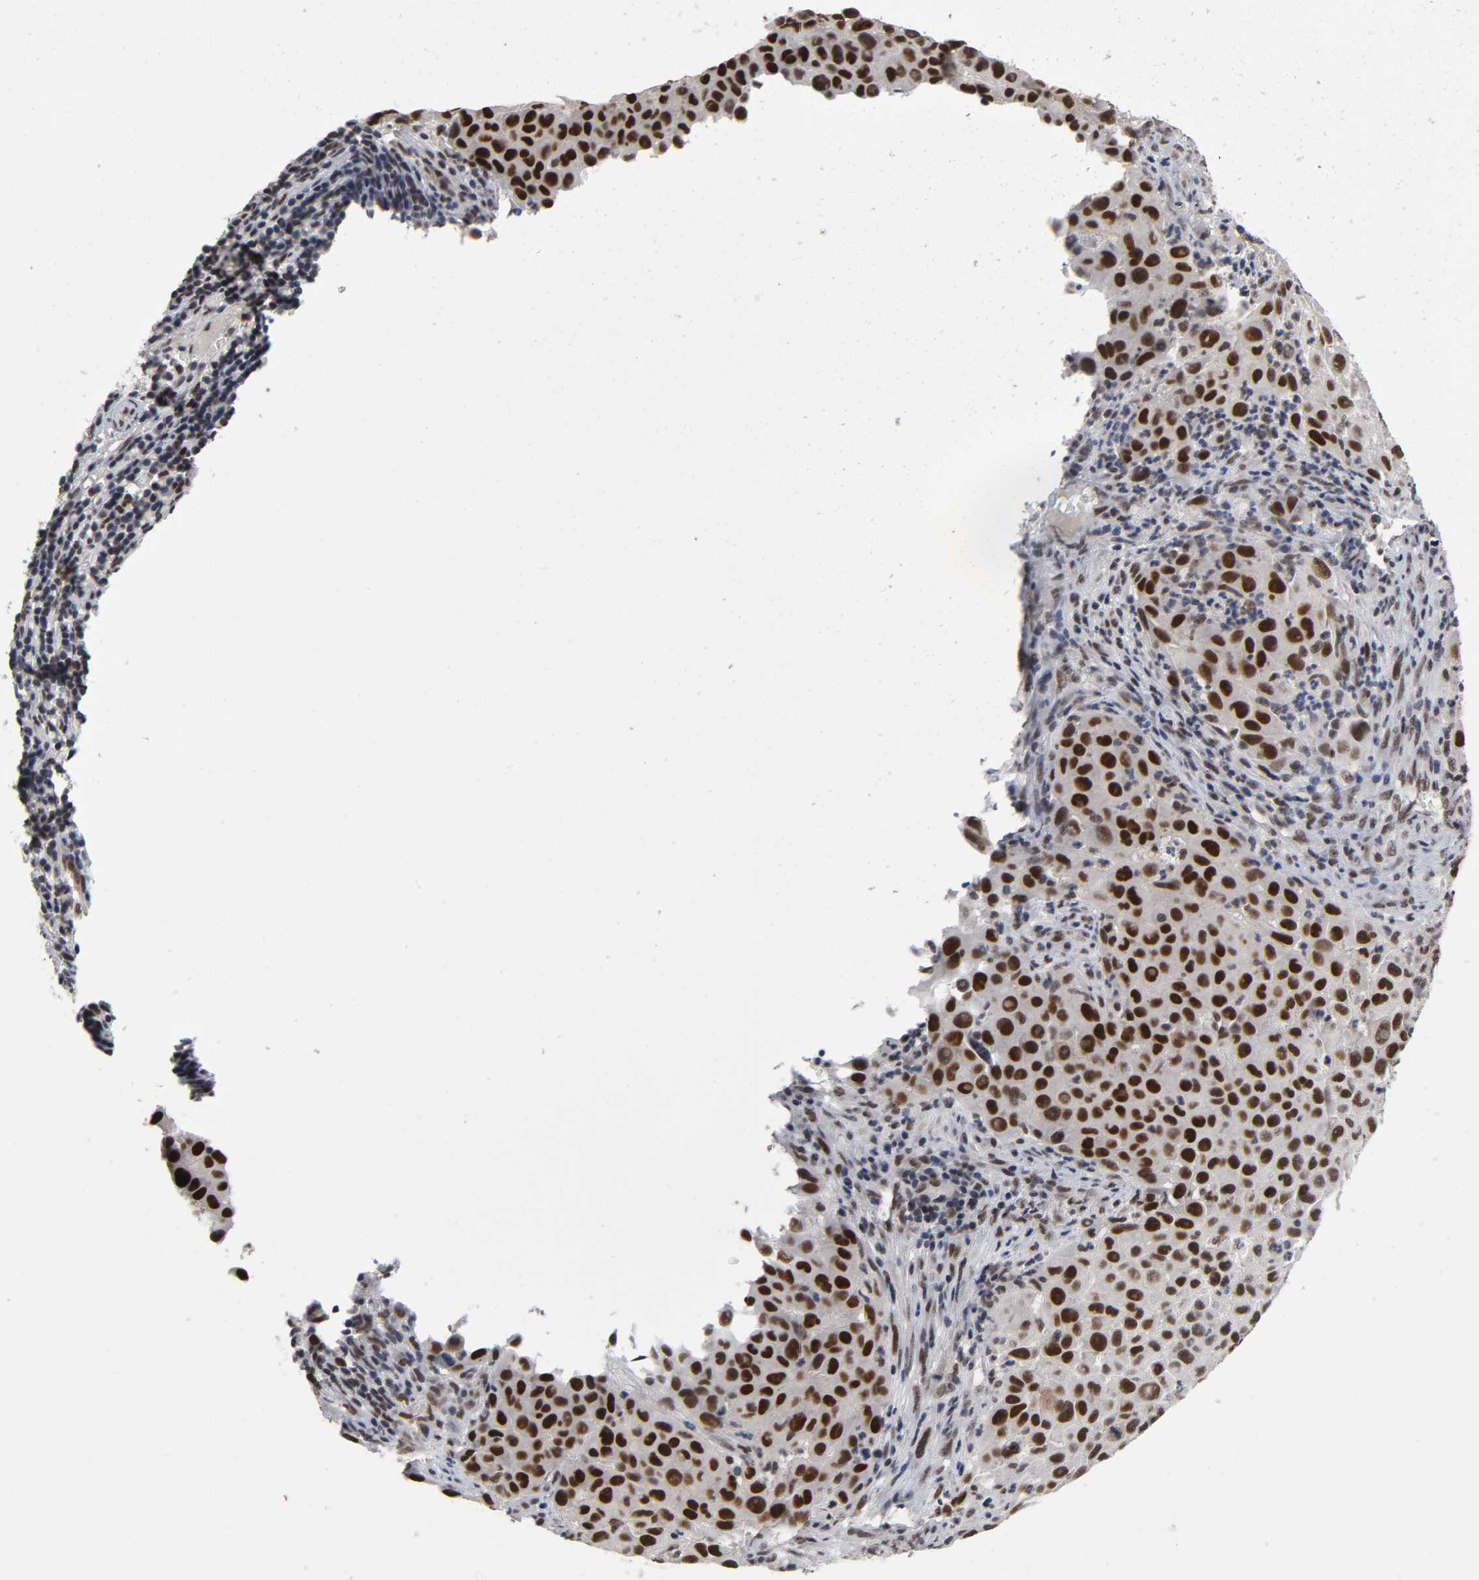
{"staining": {"intensity": "strong", "quantity": ">75%", "location": "nuclear"}, "tissue": "melanoma", "cell_type": "Tumor cells", "image_type": "cancer", "snomed": [{"axis": "morphology", "description": "Malignant melanoma, Metastatic site"}, {"axis": "topography", "description": "Lymph node"}], "caption": "A high-resolution photomicrograph shows immunohistochemistry staining of melanoma, which reveals strong nuclear positivity in approximately >75% of tumor cells.", "gene": "TRIM33", "patient": {"sex": "male", "age": 61}}